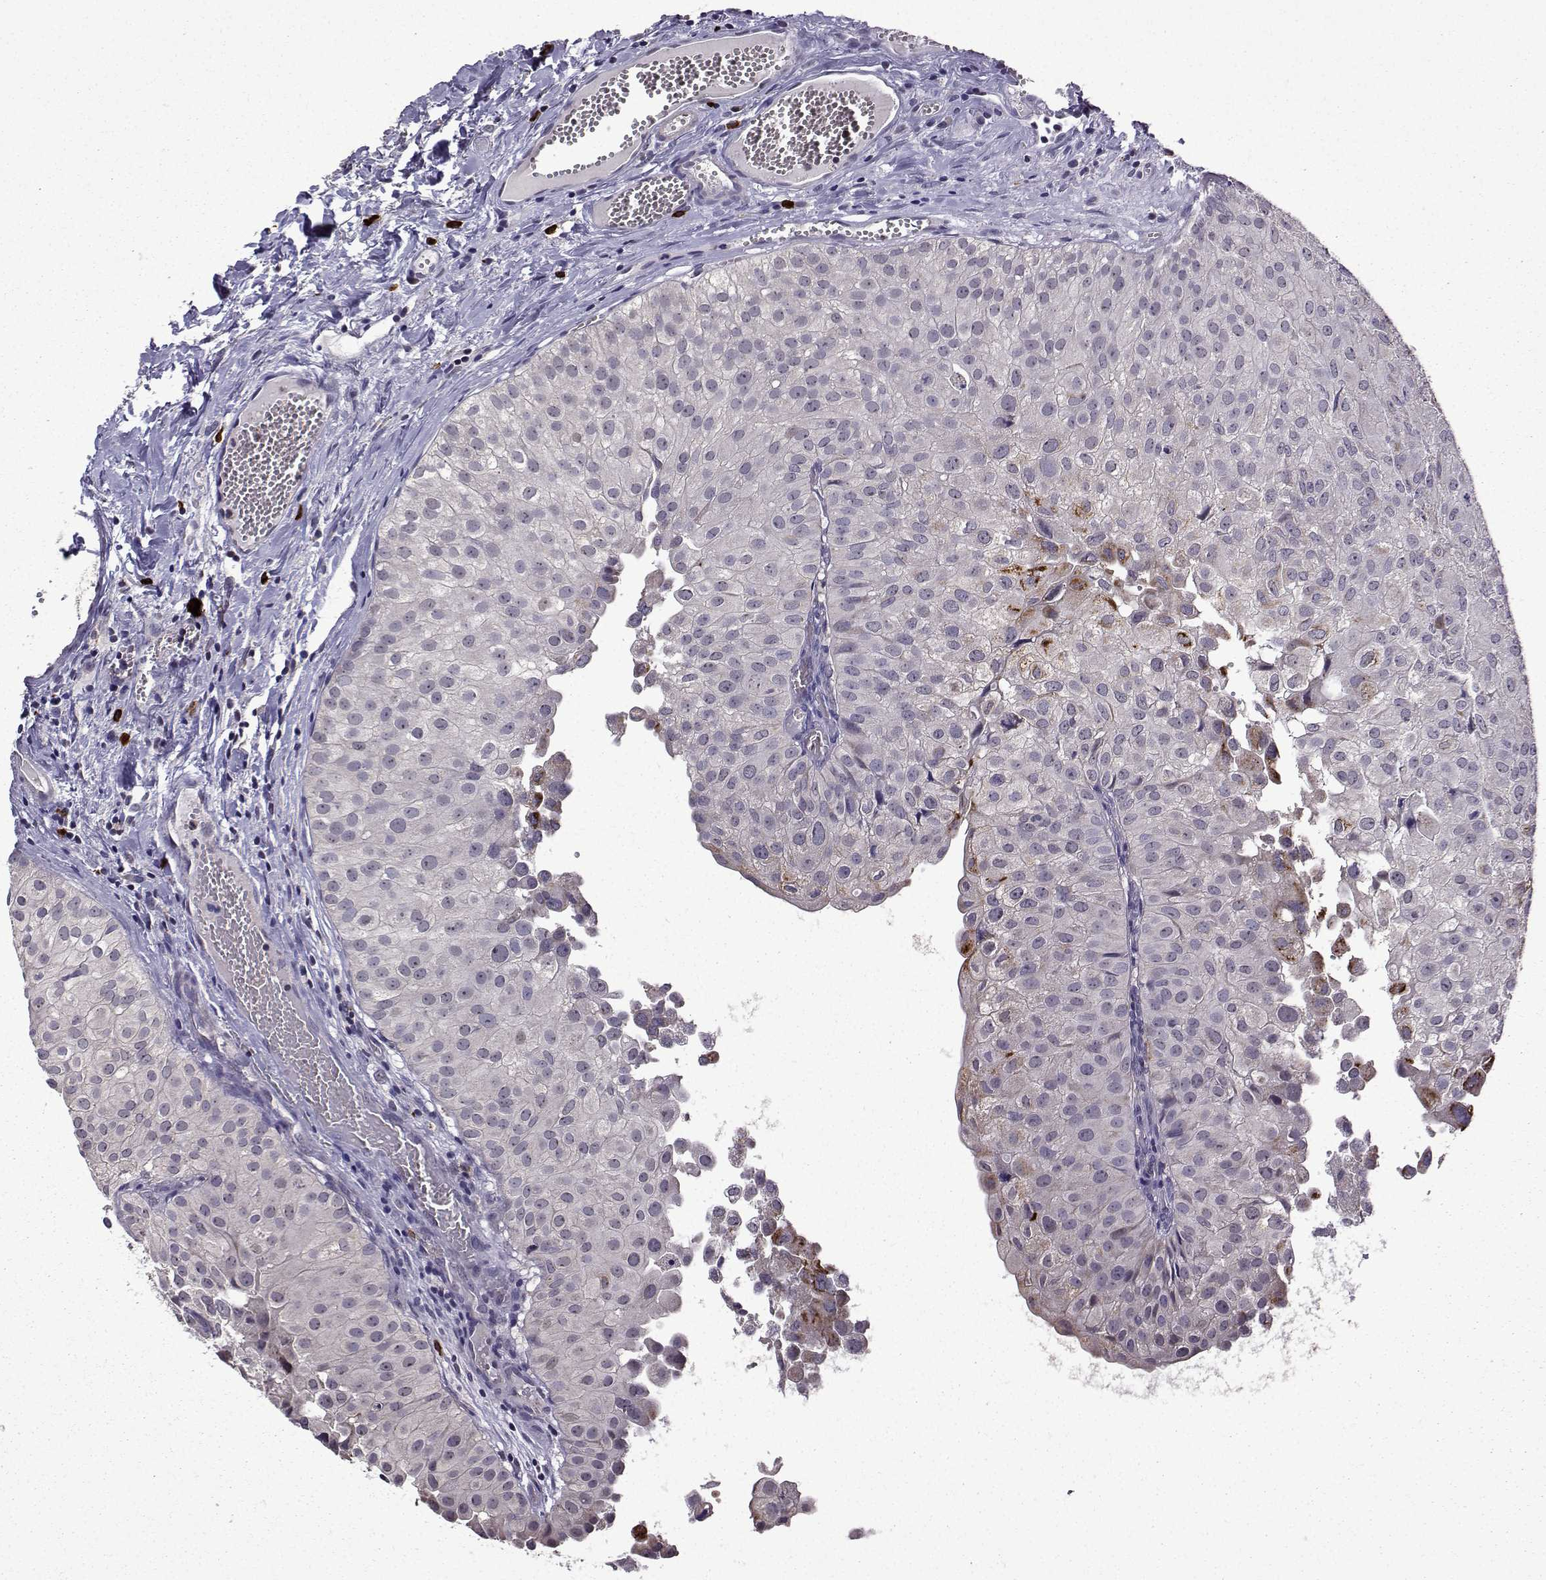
{"staining": {"intensity": "negative", "quantity": "none", "location": "none"}, "tissue": "urothelial cancer", "cell_type": "Tumor cells", "image_type": "cancer", "snomed": [{"axis": "morphology", "description": "Urothelial carcinoma, Low grade"}, {"axis": "topography", "description": "Urinary bladder"}], "caption": "The micrograph exhibits no staining of tumor cells in urothelial cancer. (IHC, brightfield microscopy, high magnification).", "gene": "TAB2", "patient": {"sex": "female", "age": 78}}